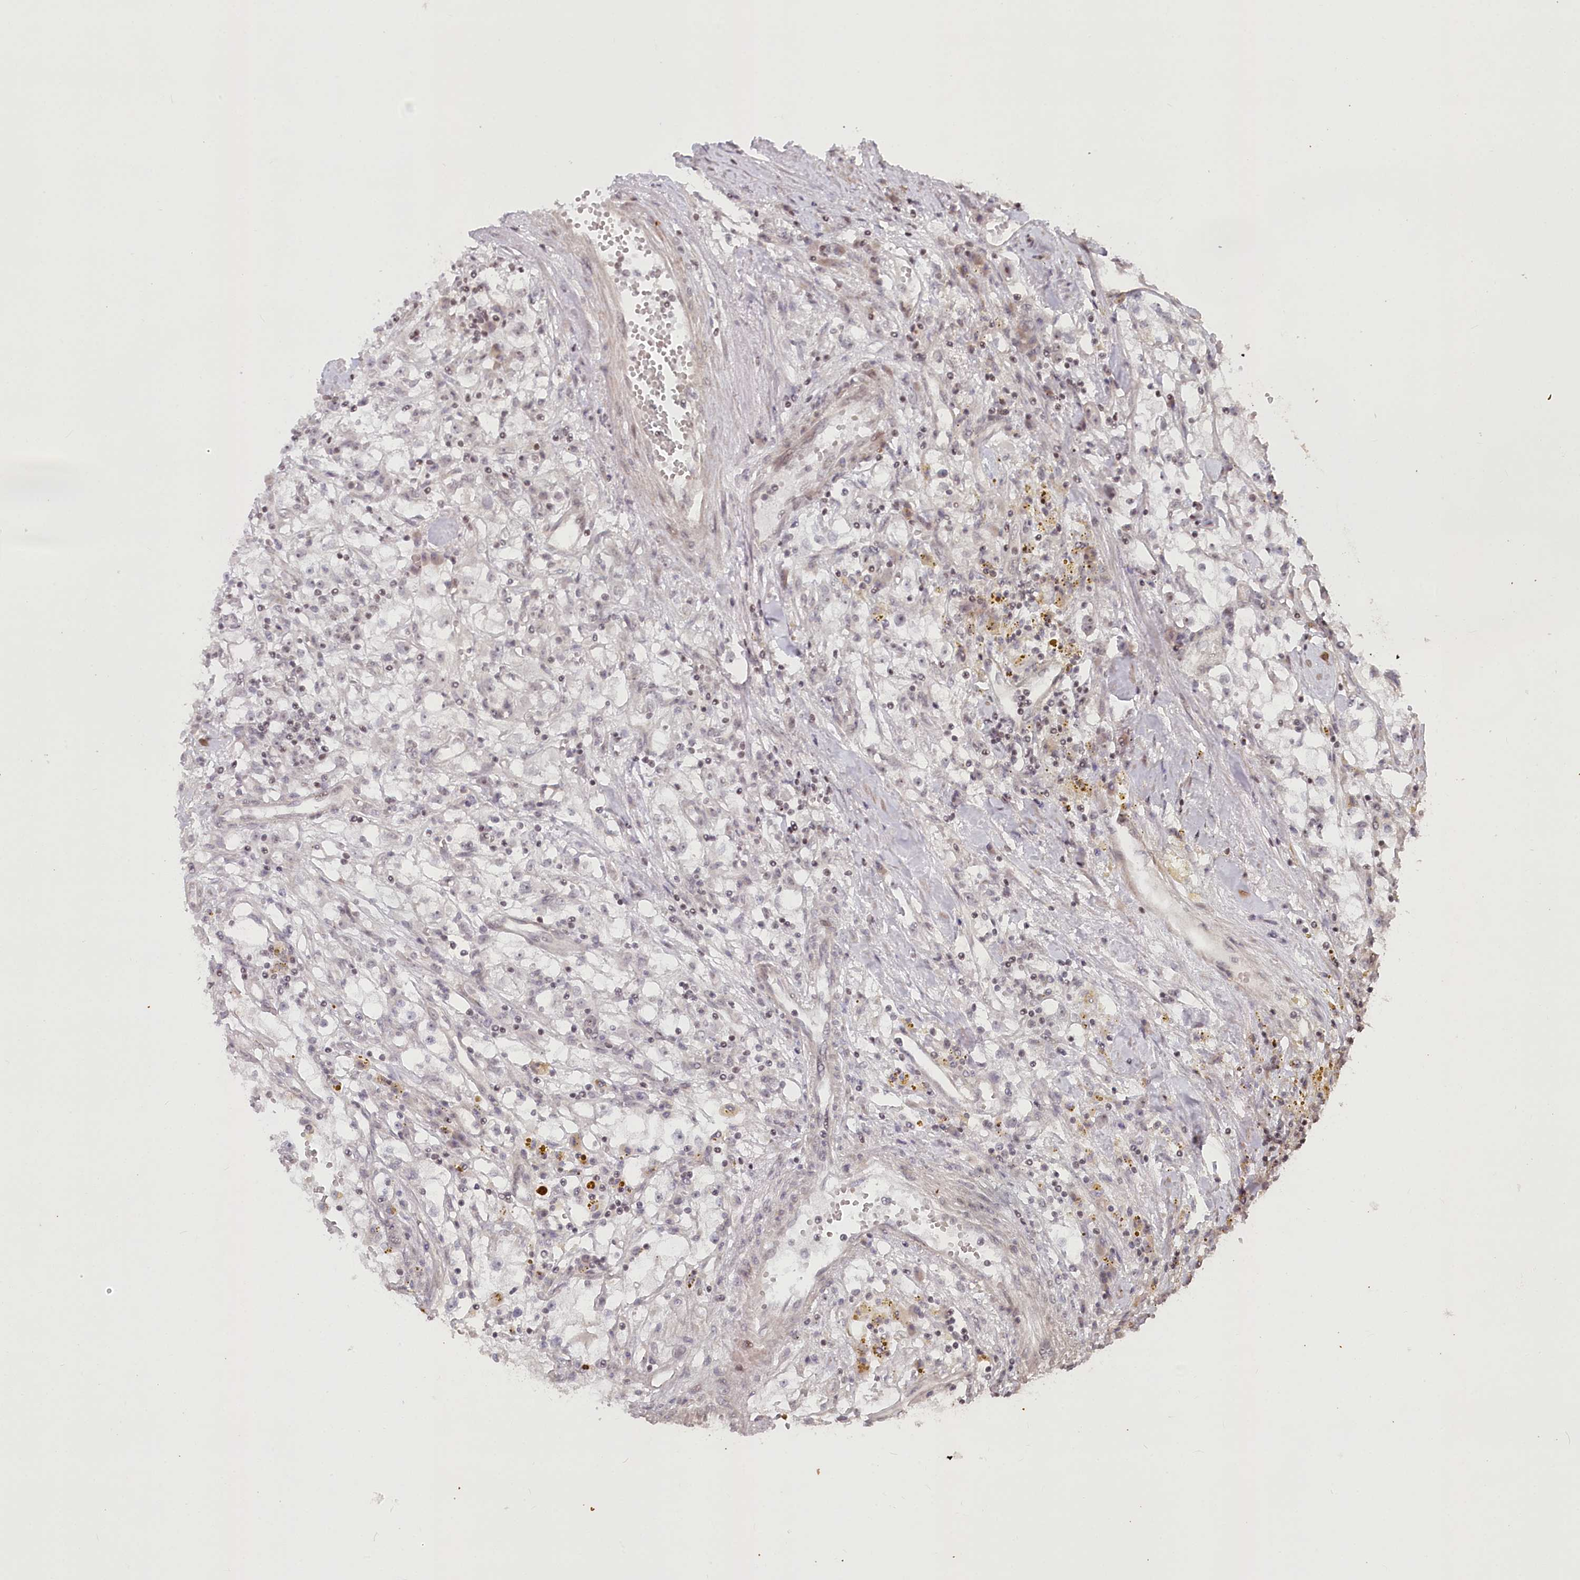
{"staining": {"intensity": "negative", "quantity": "none", "location": "none"}, "tissue": "renal cancer", "cell_type": "Tumor cells", "image_type": "cancer", "snomed": [{"axis": "morphology", "description": "Adenocarcinoma, NOS"}, {"axis": "topography", "description": "Kidney"}], "caption": "A micrograph of renal cancer (adenocarcinoma) stained for a protein demonstrates no brown staining in tumor cells.", "gene": "CGGBP1", "patient": {"sex": "male", "age": 56}}